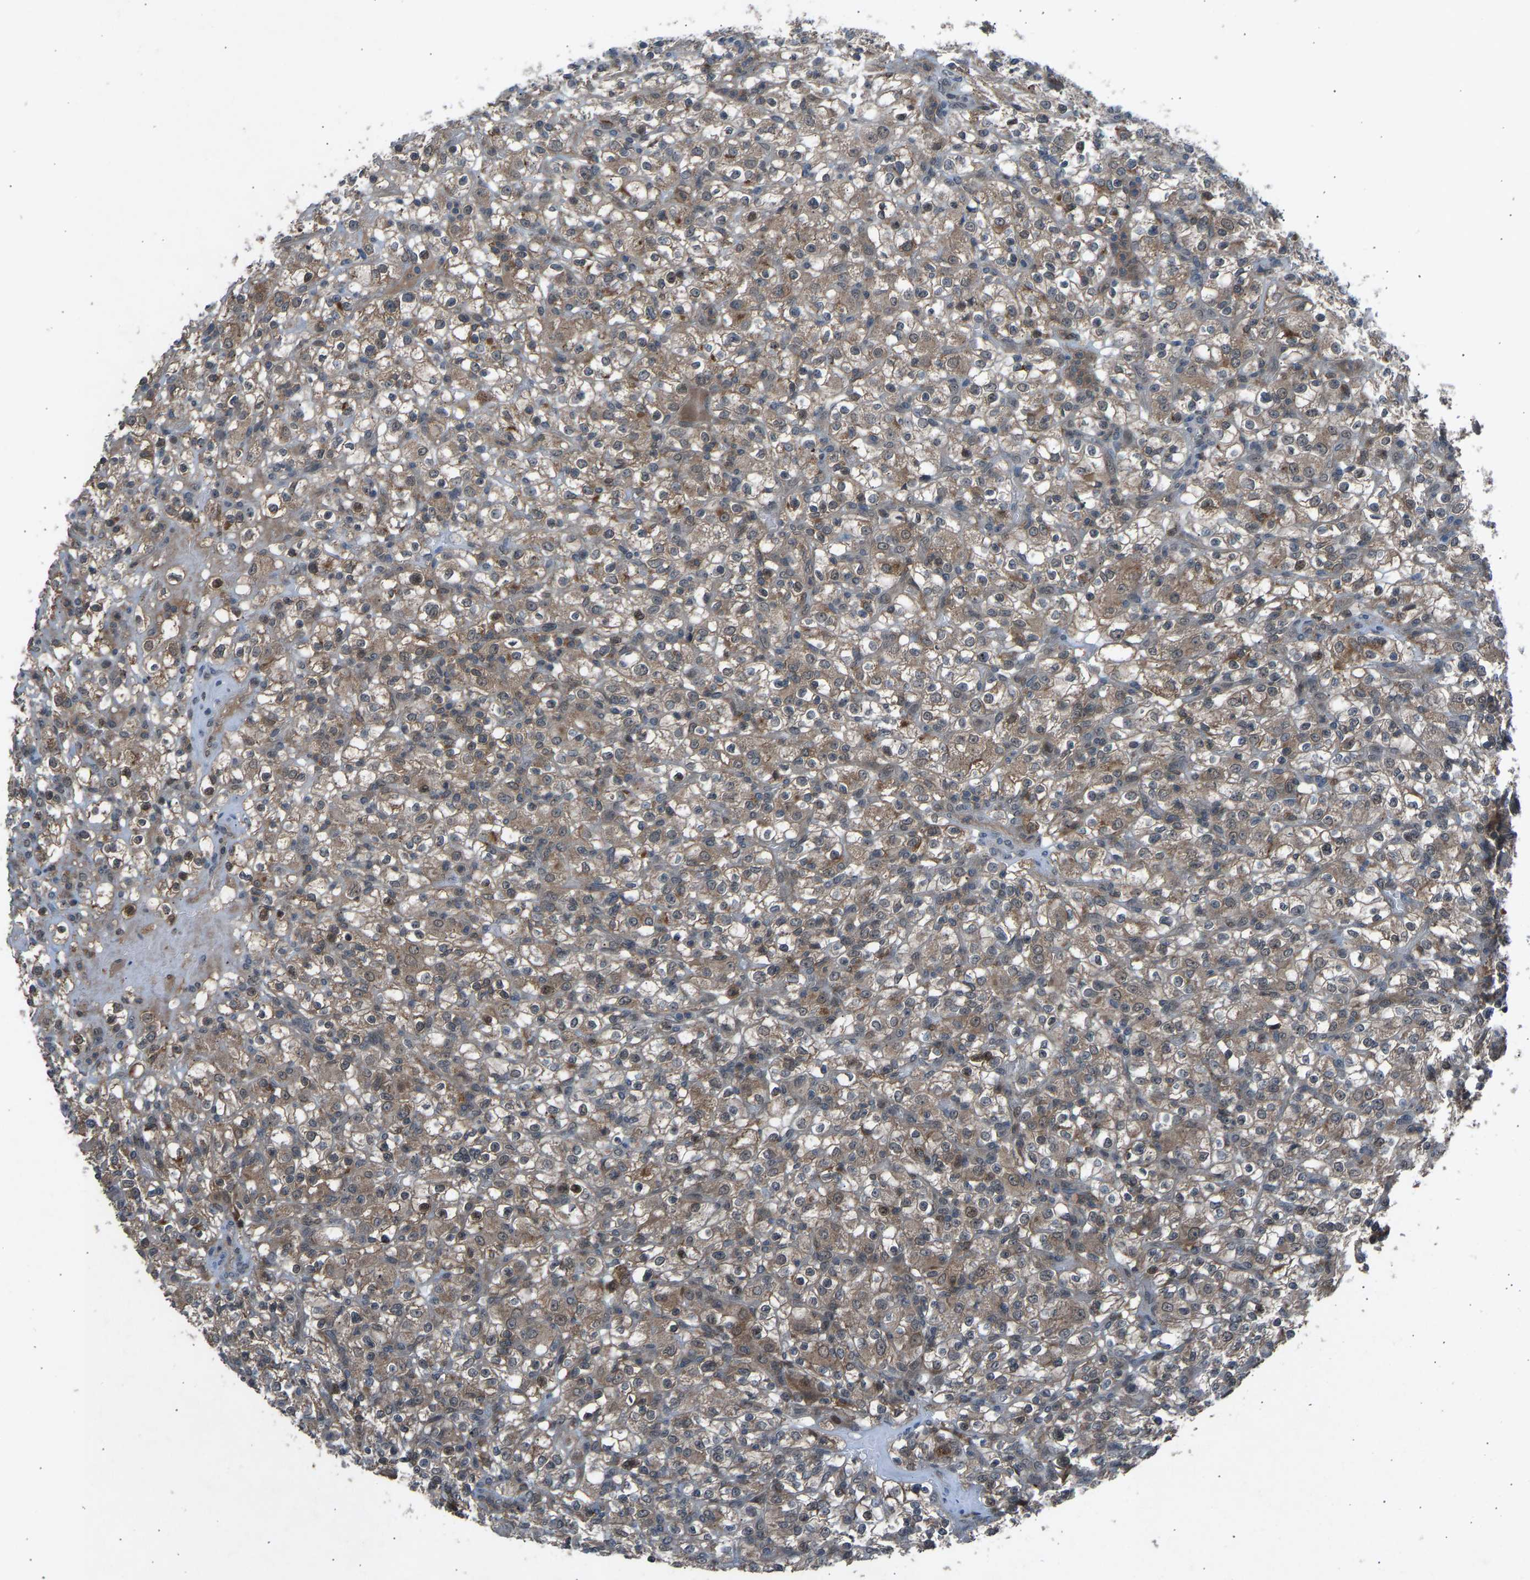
{"staining": {"intensity": "weak", "quantity": ">75%", "location": "cytoplasmic/membranous"}, "tissue": "renal cancer", "cell_type": "Tumor cells", "image_type": "cancer", "snomed": [{"axis": "morphology", "description": "Normal tissue, NOS"}, {"axis": "morphology", "description": "Adenocarcinoma, NOS"}, {"axis": "topography", "description": "Kidney"}], "caption": "Adenocarcinoma (renal) stained for a protein (brown) demonstrates weak cytoplasmic/membranous positive expression in about >75% of tumor cells.", "gene": "SLC43A1", "patient": {"sex": "female", "age": 72}}